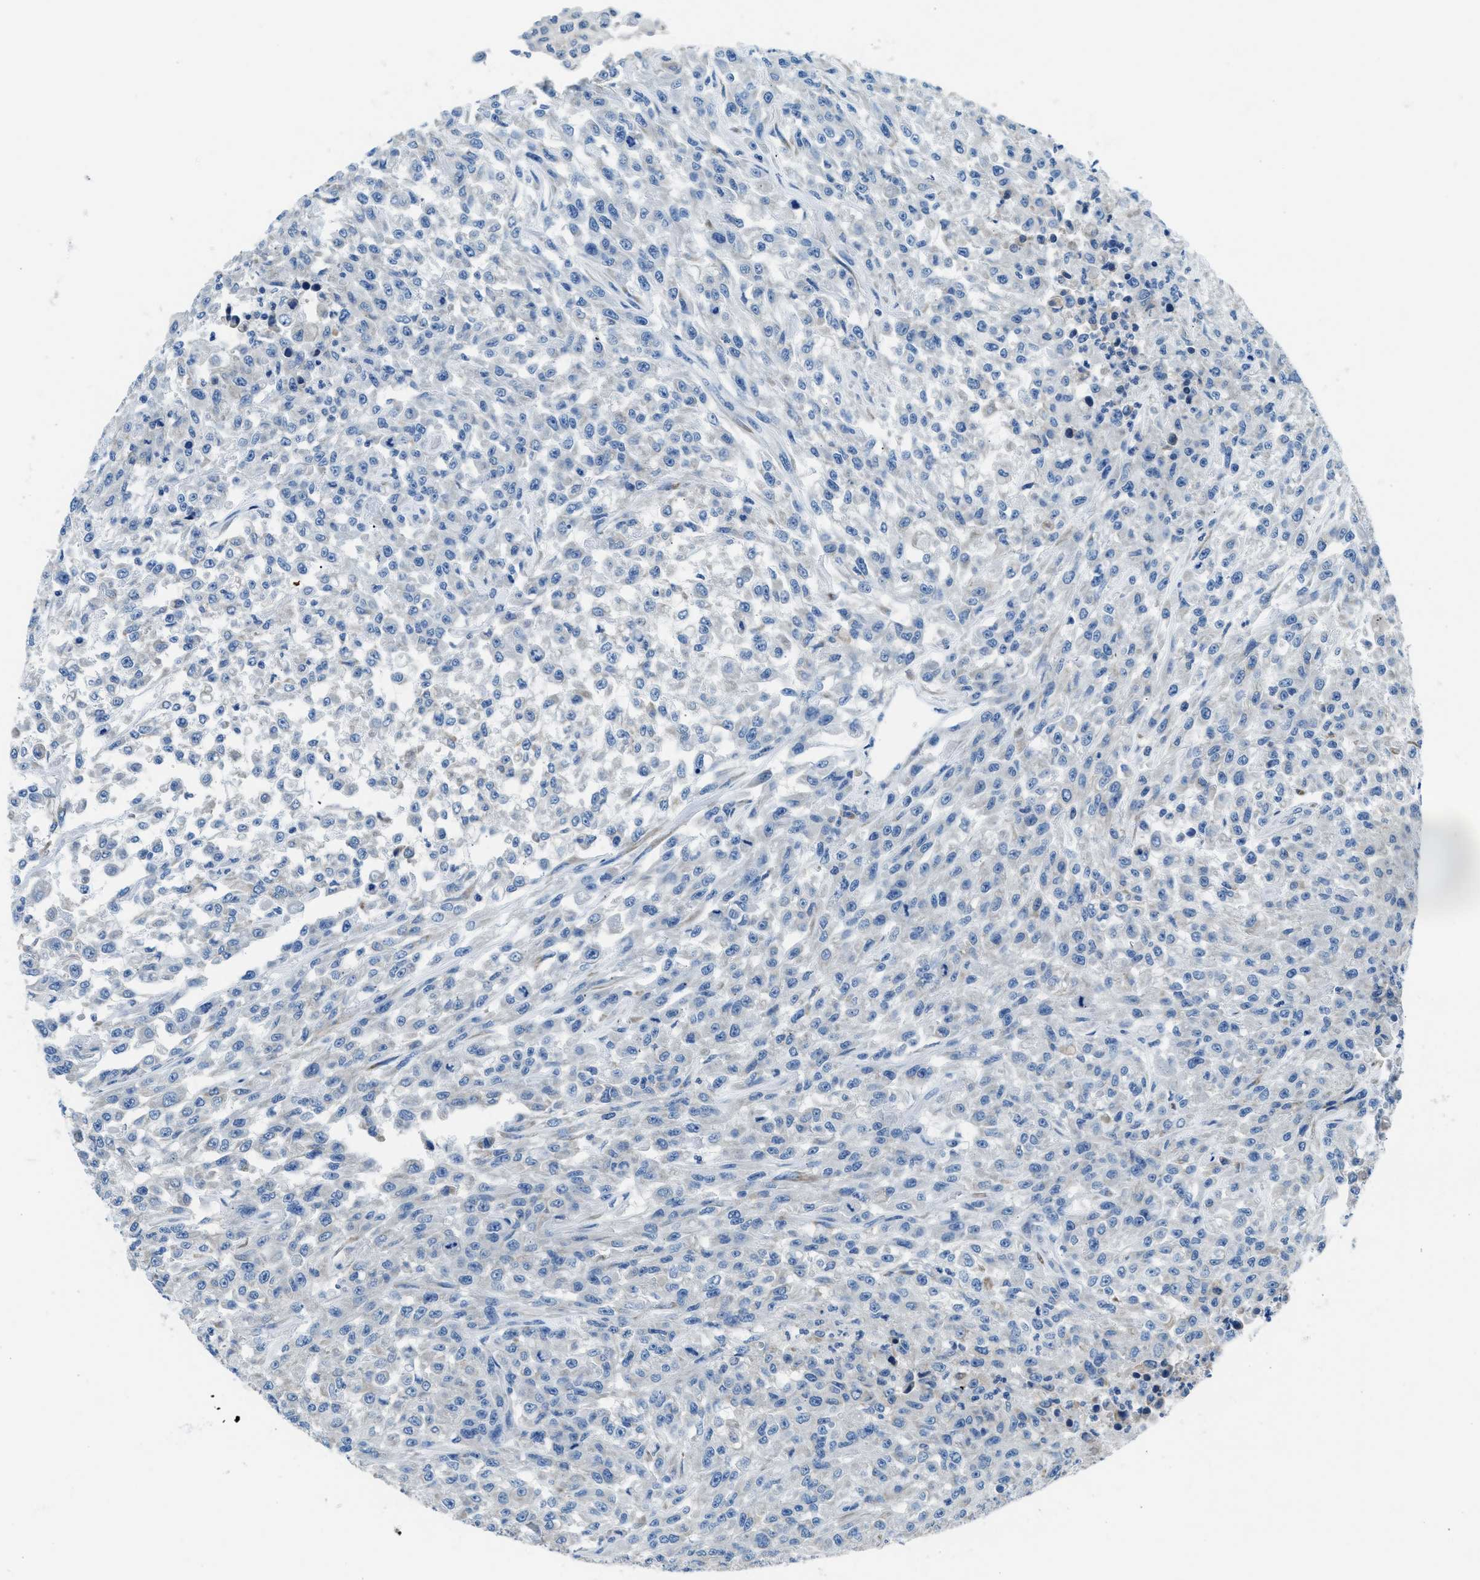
{"staining": {"intensity": "negative", "quantity": "none", "location": "none"}, "tissue": "urothelial cancer", "cell_type": "Tumor cells", "image_type": "cancer", "snomed": [{"axis": "morphology", "description": "Urothelial carcinoma, High grade"}, {"axis": "topography", "description": "Urinary bladder"}], "caption": "IHC histopathology image of neoplastic tissue: human urothelial carcinoma (high-grade) stained with DAB demonstrates no significant protein positivity in tumor cells.", "gene": "CLDN18", "patient": {"sex": "male", "age": 46}}